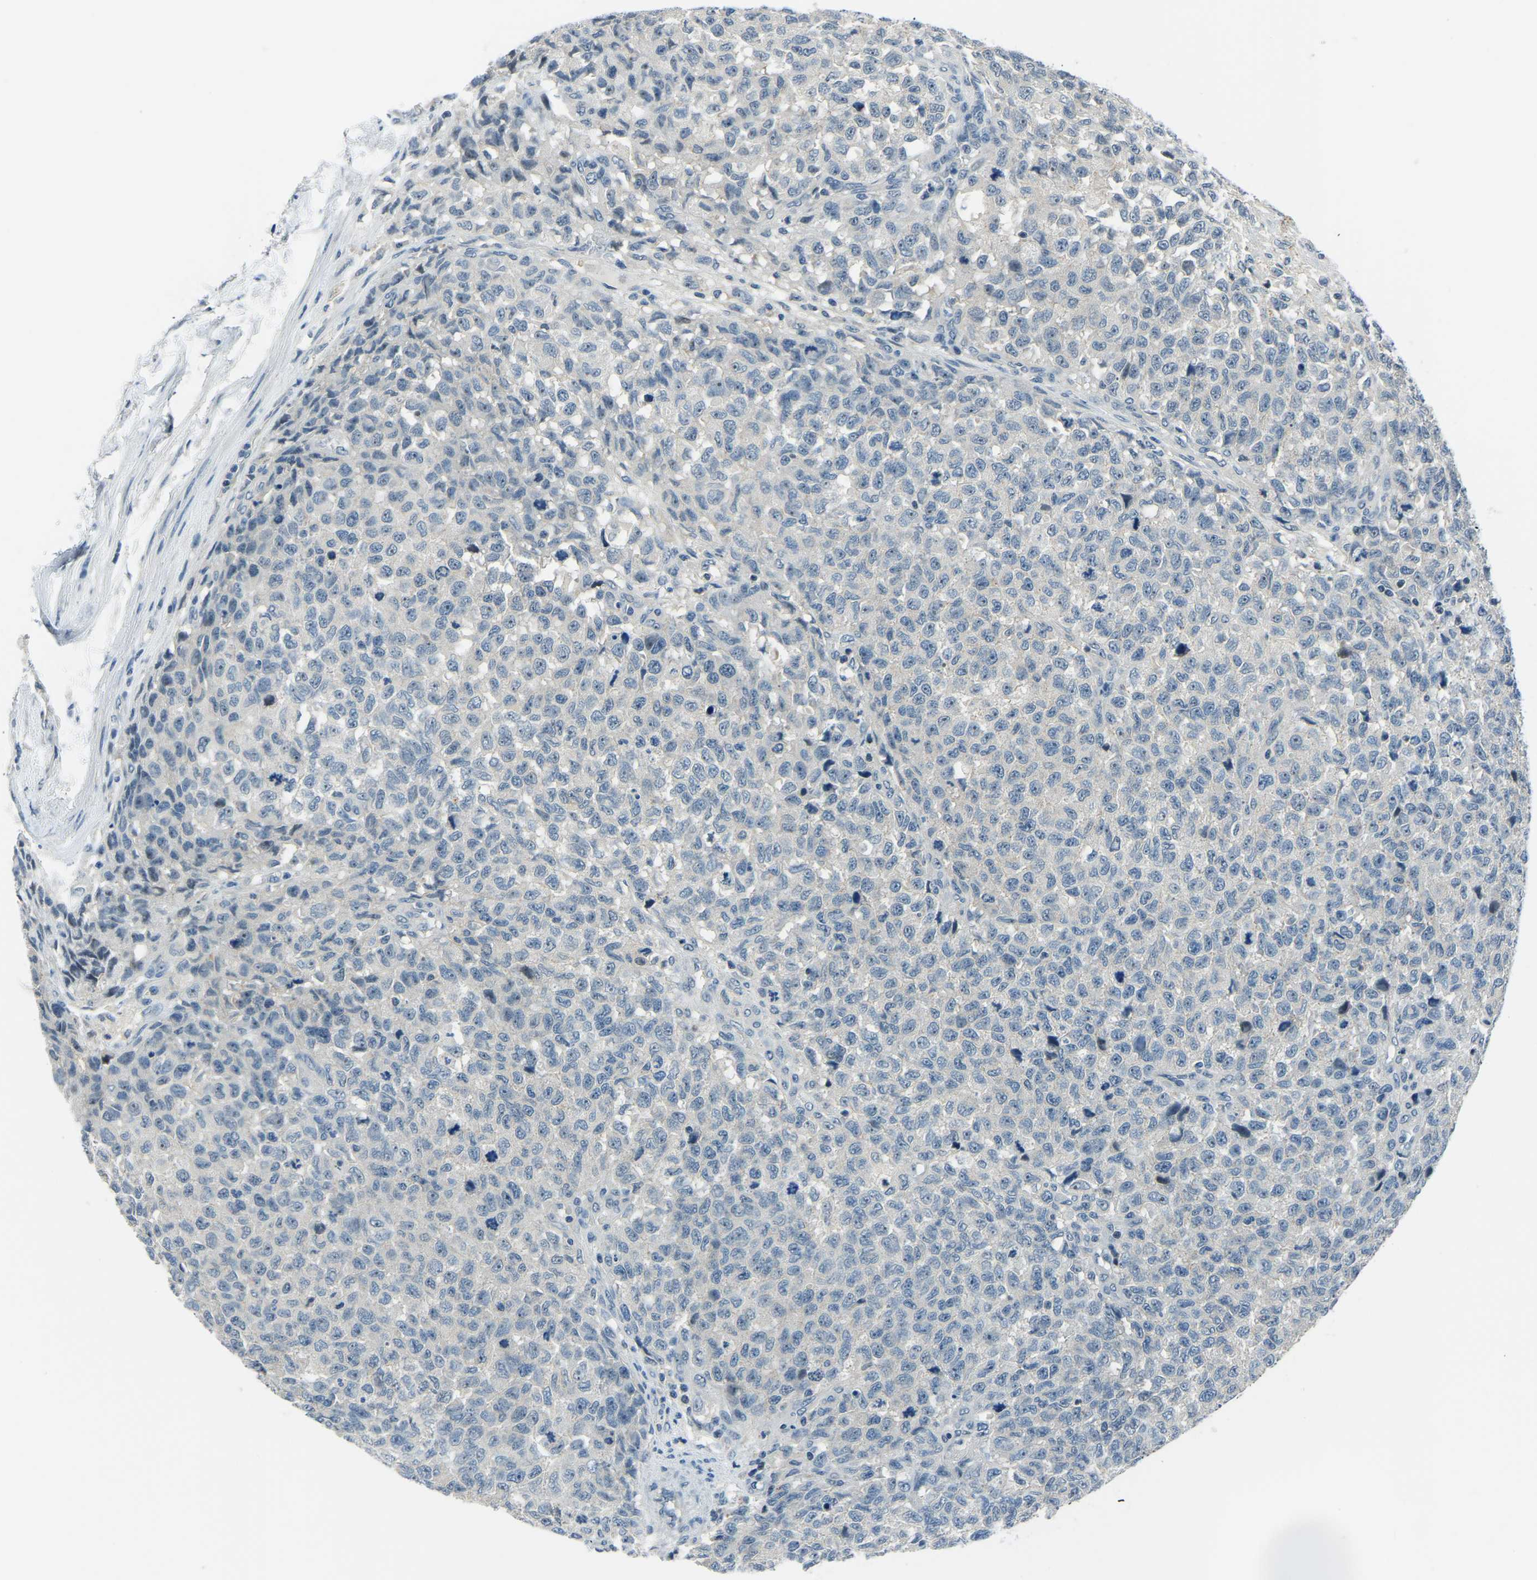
{"staining": {"intensity": "negative", "quantity": "none", "location": "none"}, "tissue": "testis cancer", "cell_type": "Tumor cells", "image_type": "cancer", "snomed": [{"axis": "morphology", "description": "Seminoma, NOS"}, {"axis": "topography", "description": "Testis"}], "caption": "IHC of testis cancer demonstrates no positivity in tumor cells. (DAB (3,3'-diaminobenzidine) immunohistochemistry (IHC), high magnification).", "gene": "RRP1", "patient": {"sex": "male", "age": 59}}